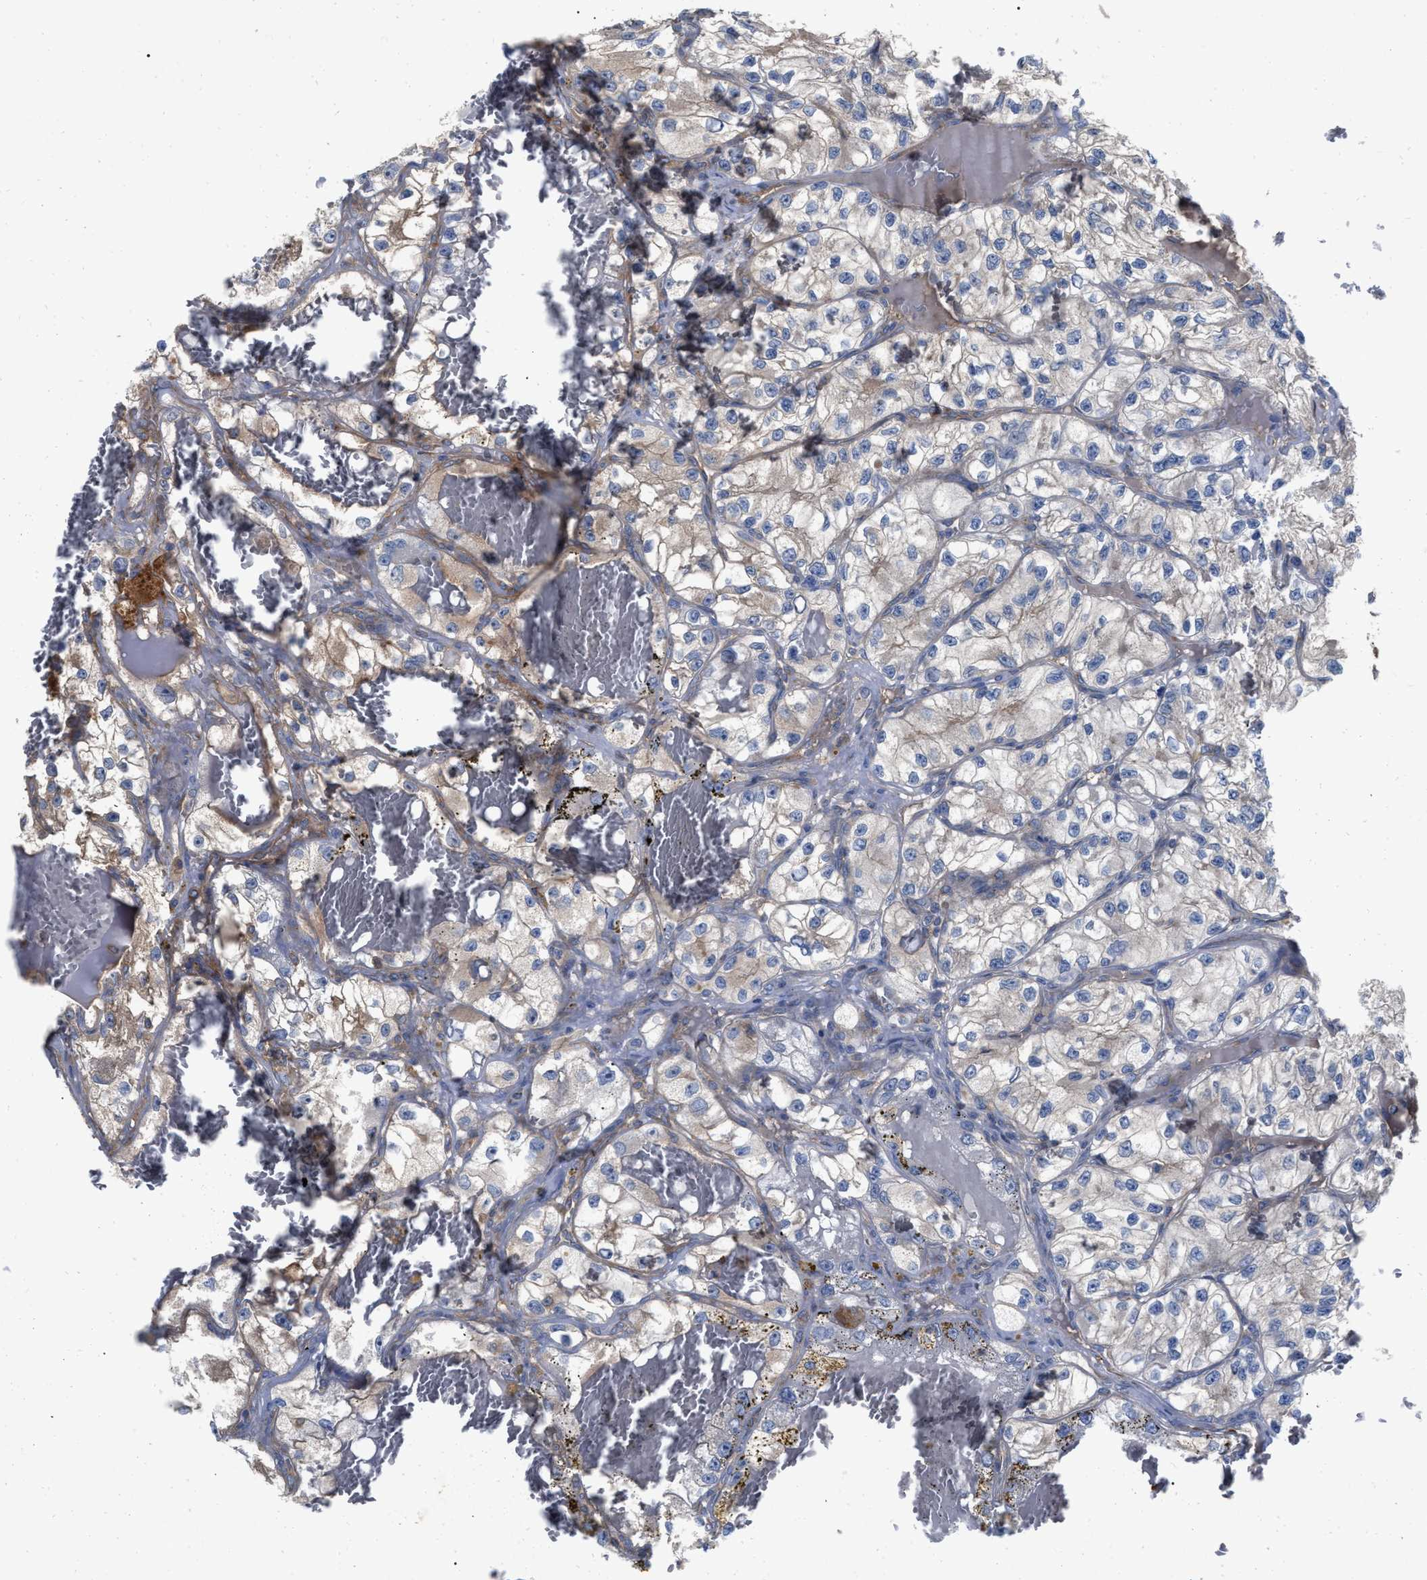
{"staining": {"intensity": "weak", "quantity": "25%-75%", "location": "cytoplasmic/membranous"}, "tissue": "renal cancer", "cell_type": "Tumor cells", "image_type": "cancer", "snomed": [{"axis": "morphology", "description": "Adenocarcinoma, NOS"}, {"axis": "topography", "description": "Kidney"}], "caption": "Tumor cells show low levels of weak cytoplasmic/membranous positivity in approximately 25%-75% of cells in human renal adenocarcinoma.", "gene": "RABEP1", "patient": {"sex": "female", "age": 57}}